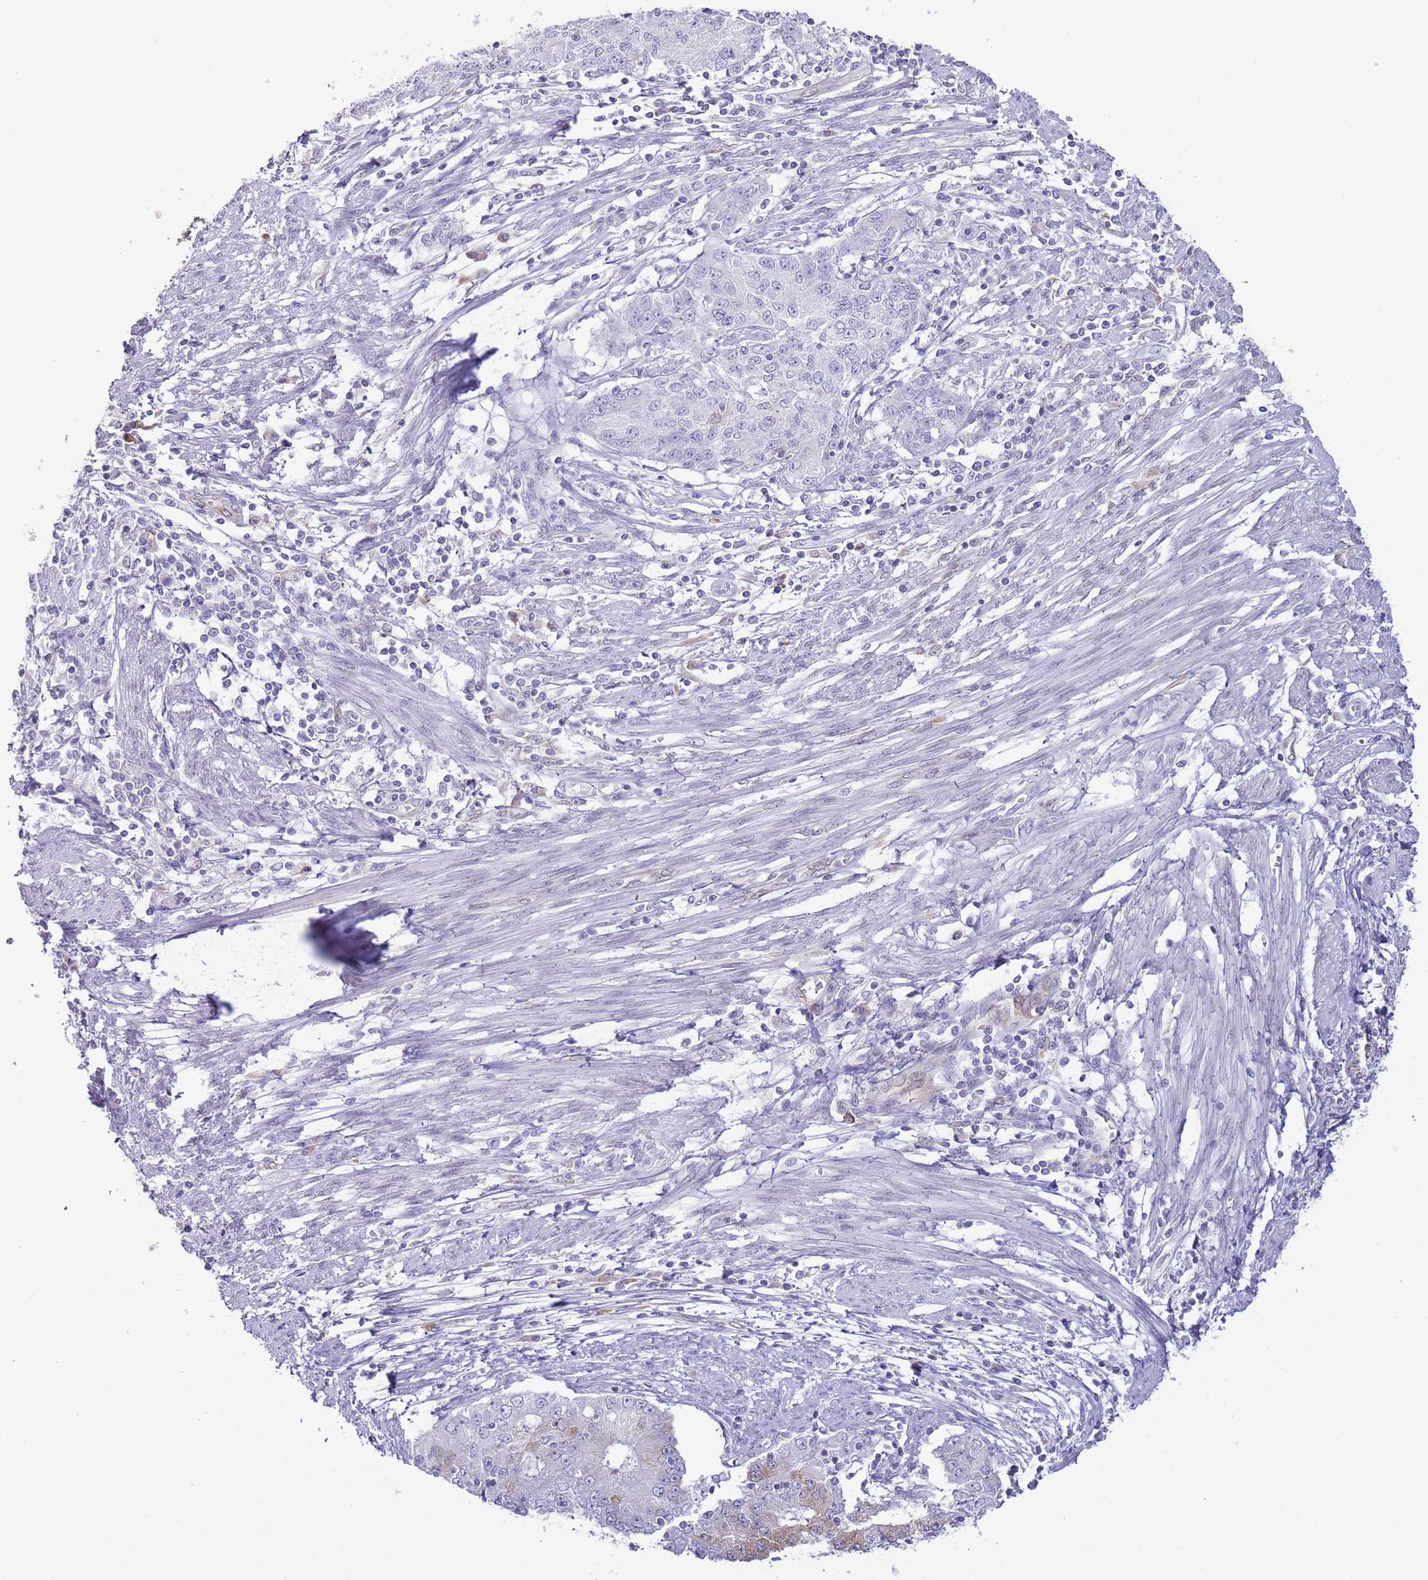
{"staining": {"intensity": "weak", "quantity": "<25%", "location": "cytoplasmic/membranous"}, "tissue": "endometrial cancer", "cell_type": "Tumor cells", "image_type": "cancer", "snomed": [{"axis": "morphology", "description": "Adenocarcinoma, NOS"}, {"axis": "topography", "description": "Endometrium"}], "caption": "Immunohistochemistry micrograph of endometrial adenocarcinoma stained for a protein (brown), which reveals no staining in tumor cells.", "gene": "EBPL", "patient": {"sex": "female", "age": 56}}